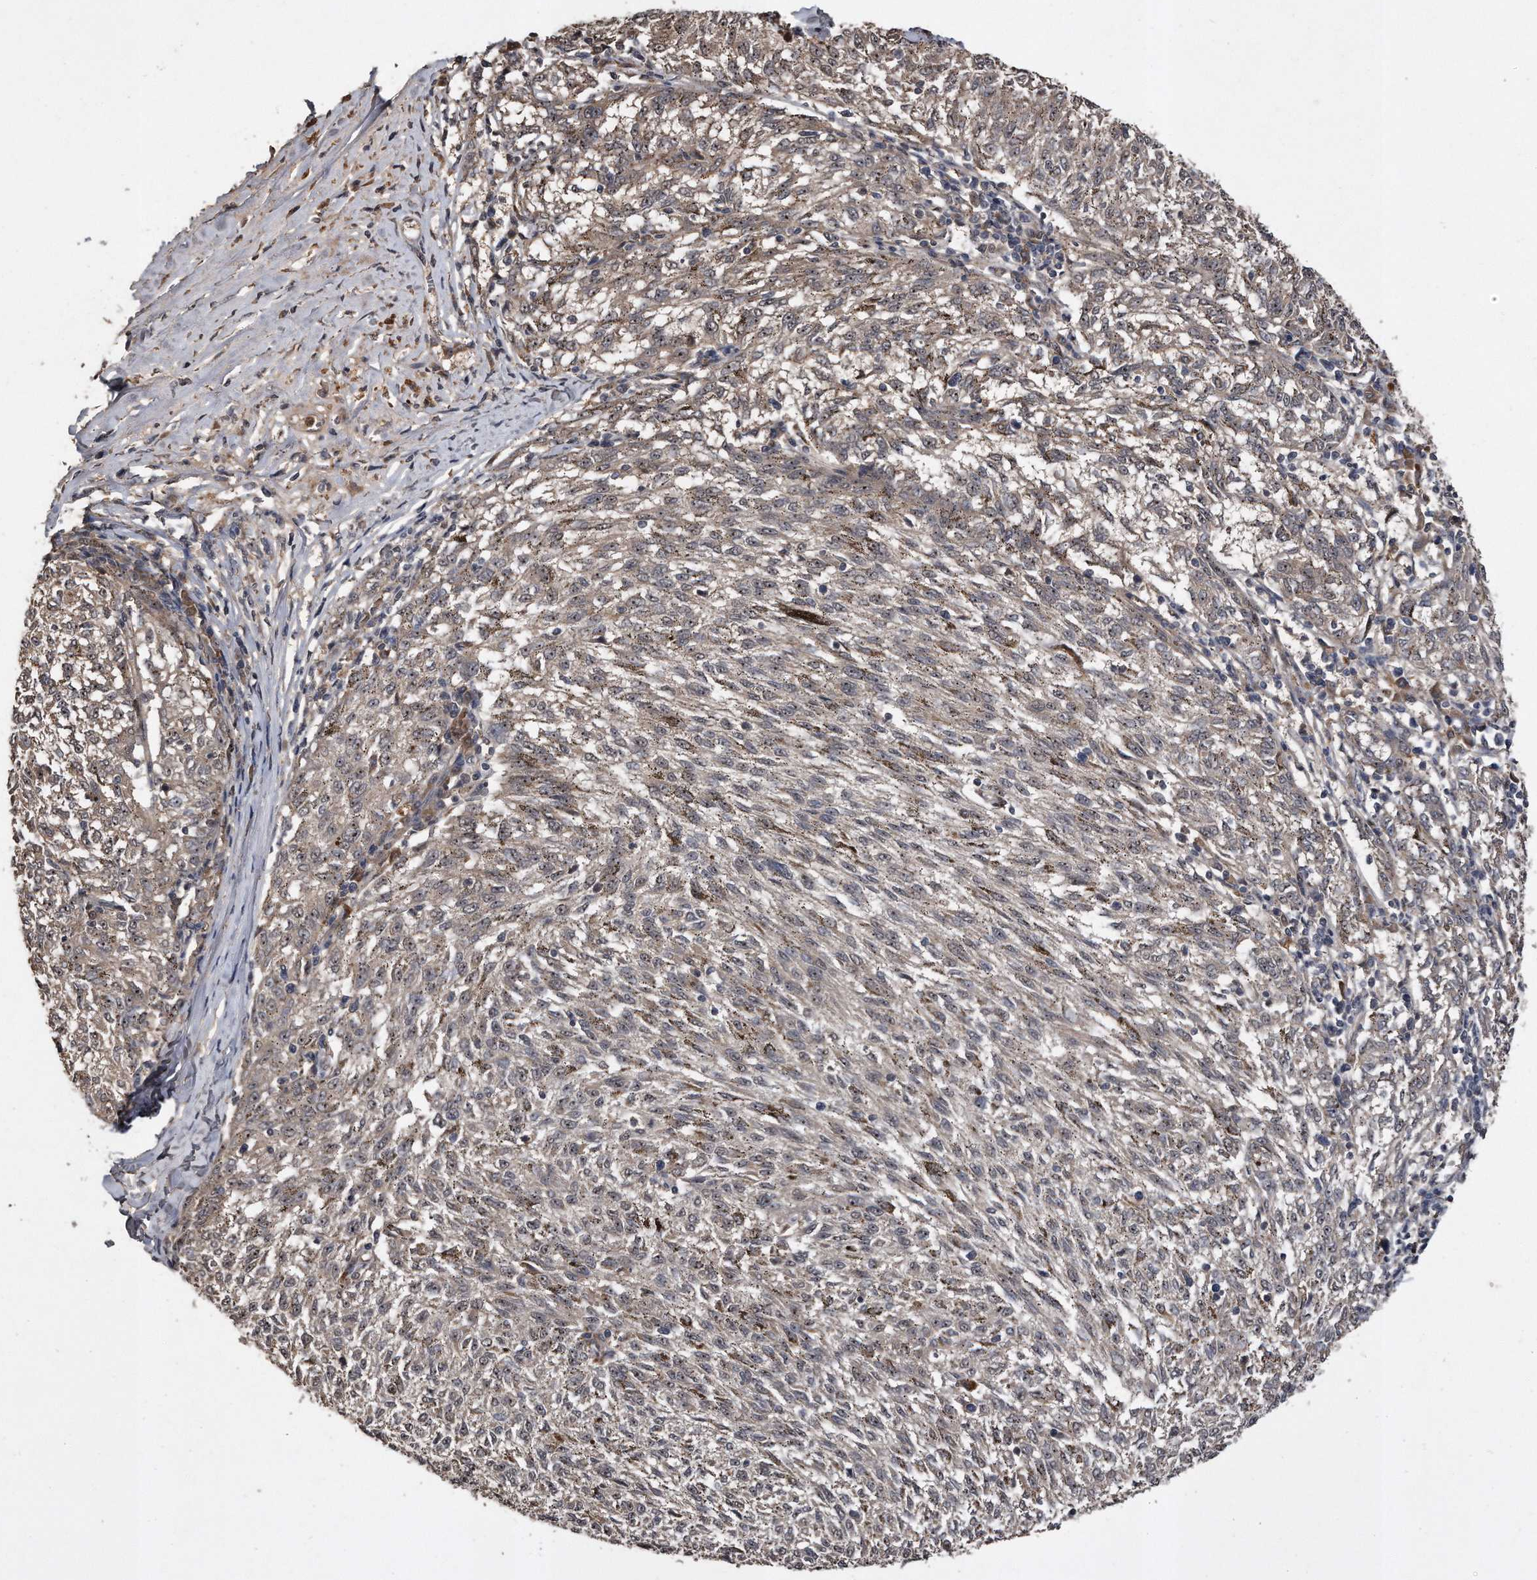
{"staining": {"intensity": "negative", "quantity": "none", "location": "none"}, "tissue": "melanoma", "cell_type": "Tumor cells", "image_type": "cancer", "snomed": [{"axis": "morphology", "description": "Malignant melanoma, NOS"}, {"axis": "topography", "description": "Skin"}], "caption": "This histopathology image is of melanoma stained with immunohistochemistry (IHC) to label a protein in brown with the nuclei are counter-stained blue. There is no expression in tumor cells. The staining was performed using DAB to visualize the protein expression in brown, while the nuclei were stained in blue with hematoxylin (Magnification: 20x).", "gene": "PELO", "patient": {"sex": "female", "age": 72}}